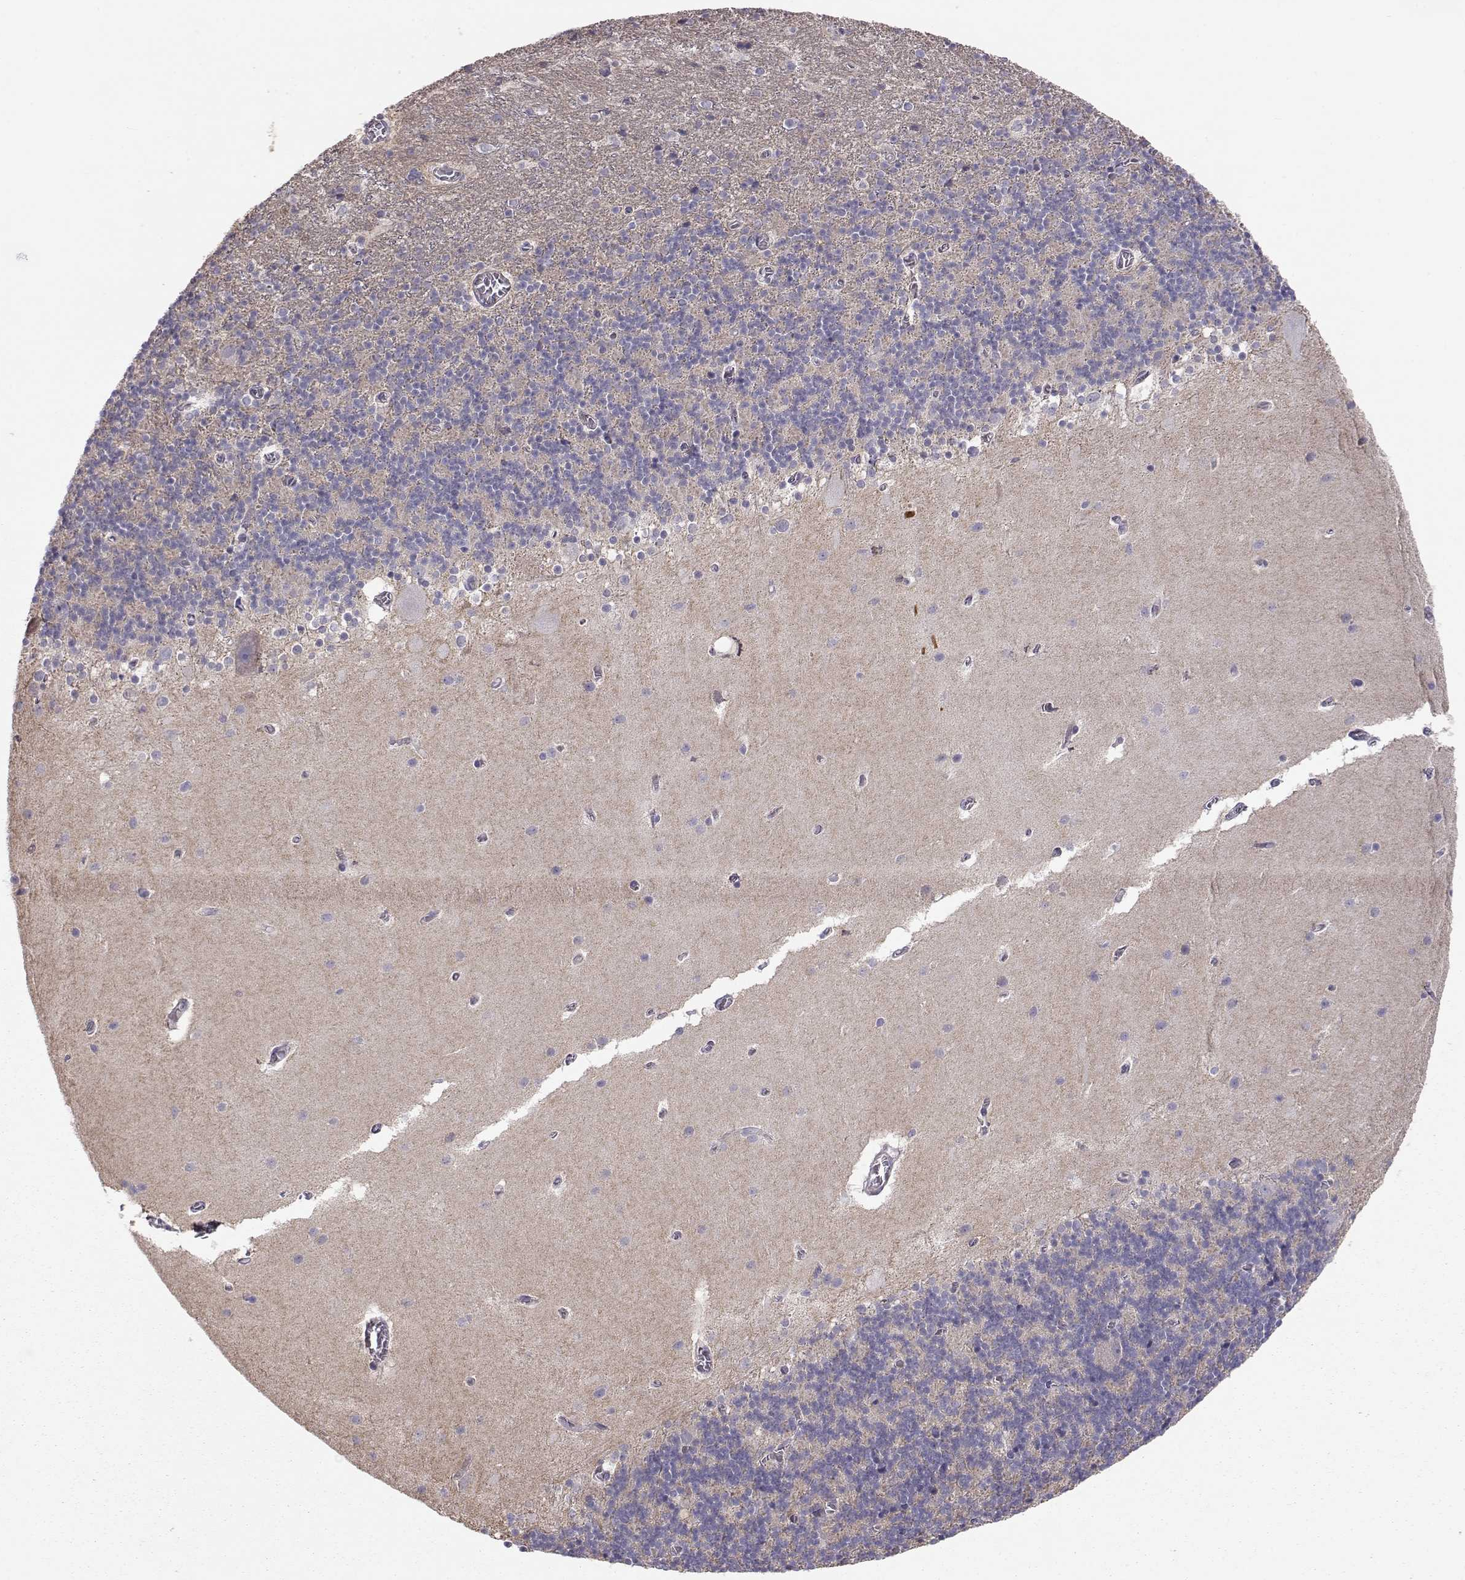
{"staining": {"intensity": "negative", "quantity": "none", "location": "none"}, "tissue": "cerebellum", "cell_type": "Cells in granular layer", "image_type": "normal", "snomed": [{"axis": "morphology", "description": "Normal tissue, NOS"}, {"axis": "topography", "description": "Cerebellum"}], "caption": "This micrograph is of normal cerebellum stained with IHC to label a protein in brown with the nuclei are counter-stained blue. There is no staining in cells in granular layer.", "gene": "NCAM2", "patient": {"sex": "male", "age": 70}}